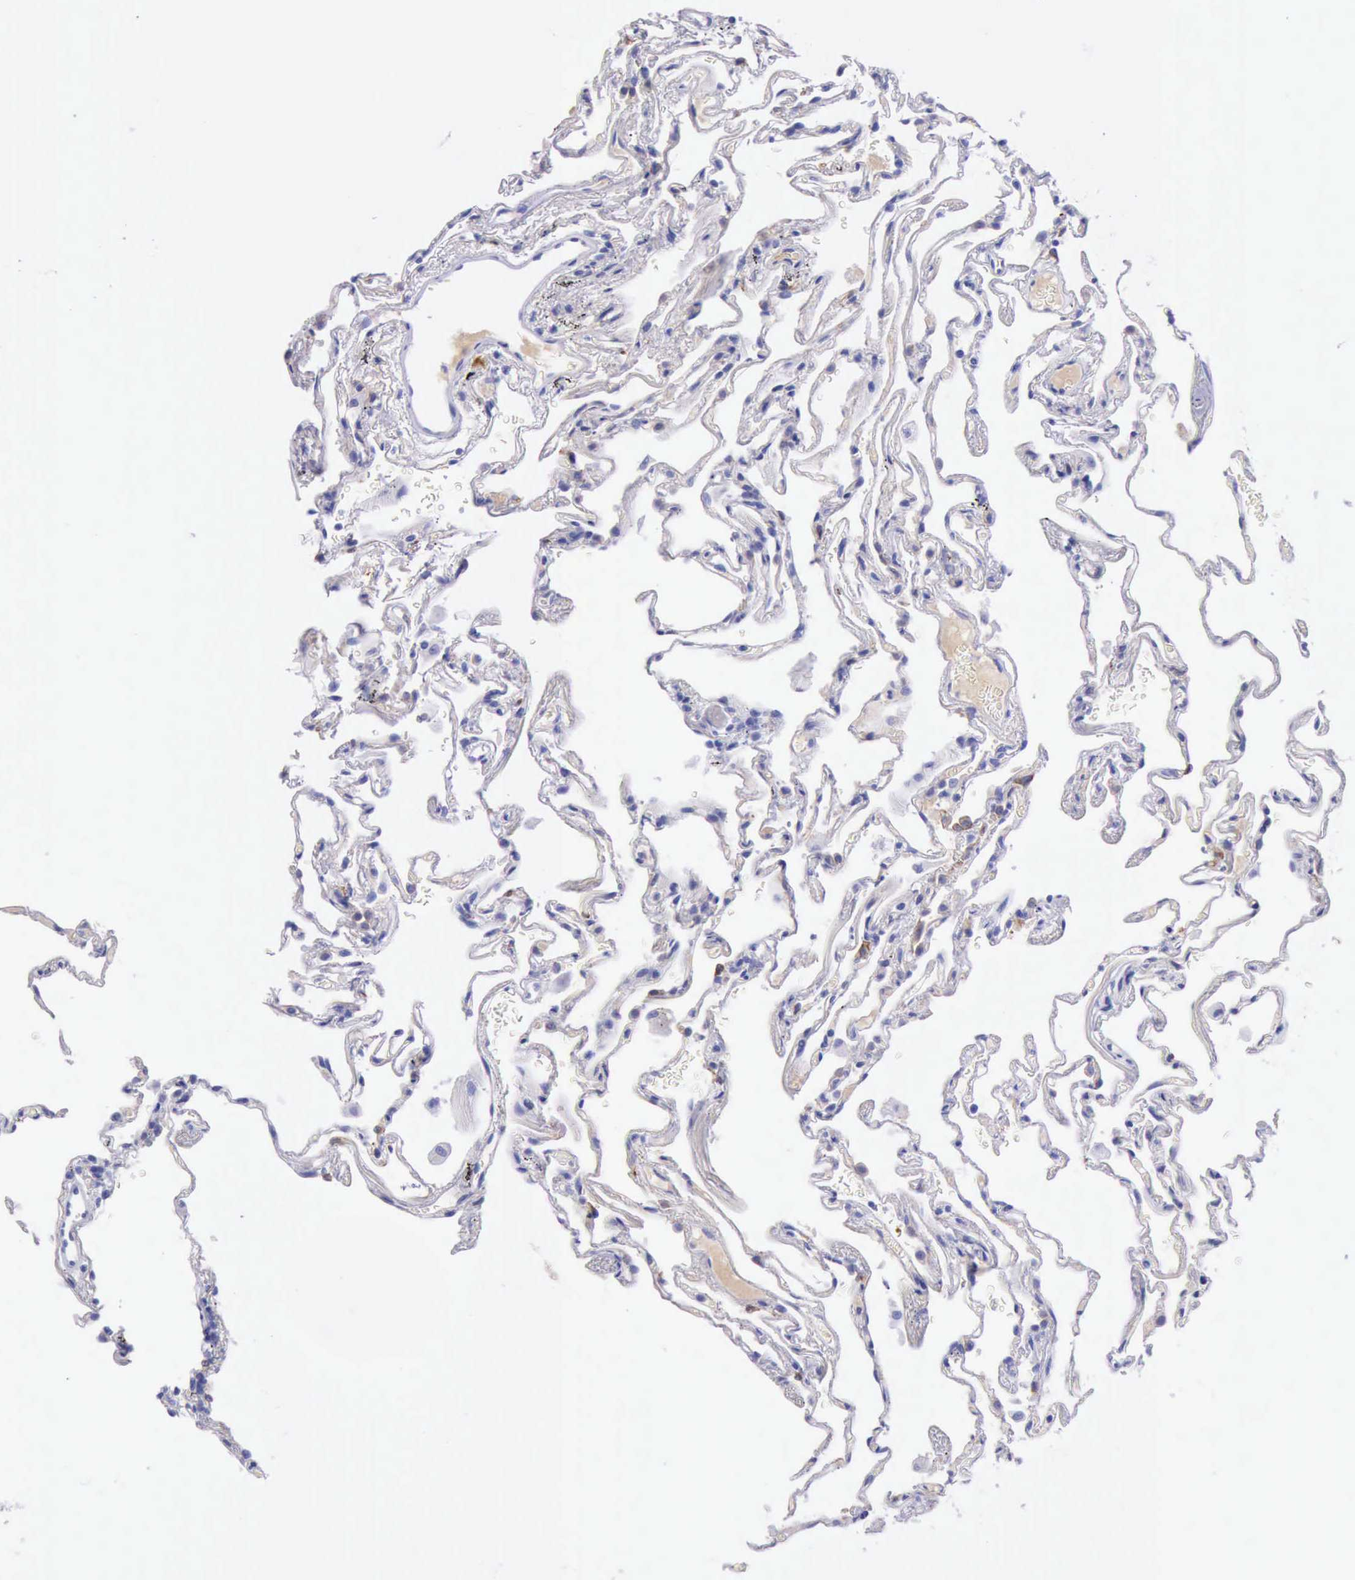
{"staining": {"intensity": "negative", "quantity": "none", "location": "none"}, "tissue": "lung", "cell_type": "Alveolar cells", "image_type": "normal", "snomed": [{"axis": "morphology", "description": "Normal tissue, NOS"}, {"axis": "morphology", "description": "Inflammation, NOS"}, {"axis": "topography", "description": "Lung"}], "caption": "This micrograph is of normal lung stained with immunohistochemistry (IHC) to label a protein in brown with the nuclei are counter-stained blue. There is no staining in alveolar cells.", "gene": "KRT8", "patient": {"sex": "male", "age": 69}}